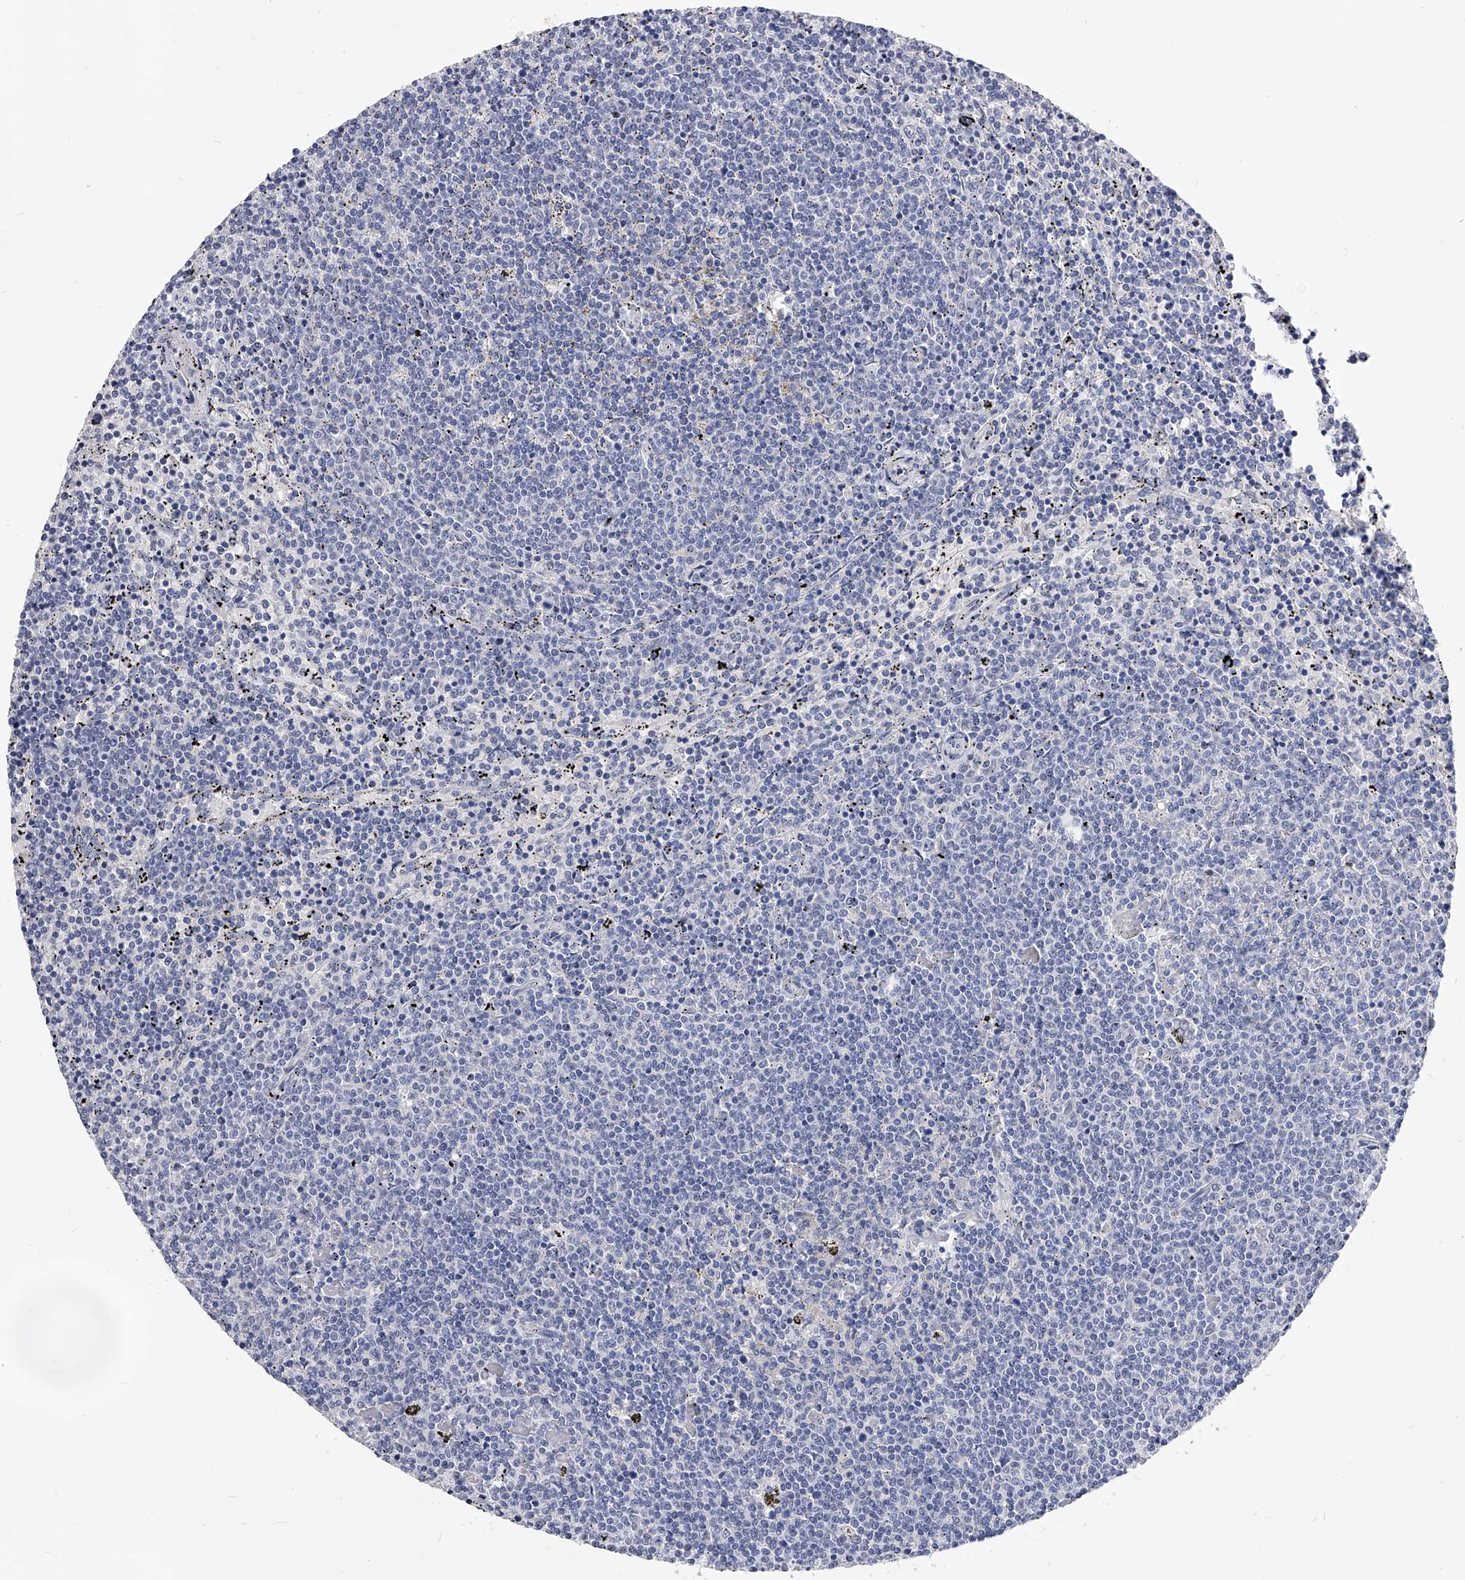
{"staining": {"intensity": "negative", "quantity": "none", "location": "none"}, "tissue": "lymphoma", "cell_type": "Tumor cells", "image_type": "cancer", "snomed": [{"axis": "morphology", "description": "Malignant lymphoma, non-Hodgkin's type, Low grade"}, {"axis": "topography", "description": "Spleen"}], "caption": "Low-grade malignant lymphoma, non-Hodgkin's type was stained to show a protein in brown. There is no significant expression in tumor cells.", "gene": "ZNF529", "patient": {"sex": "female", "age": 50}}